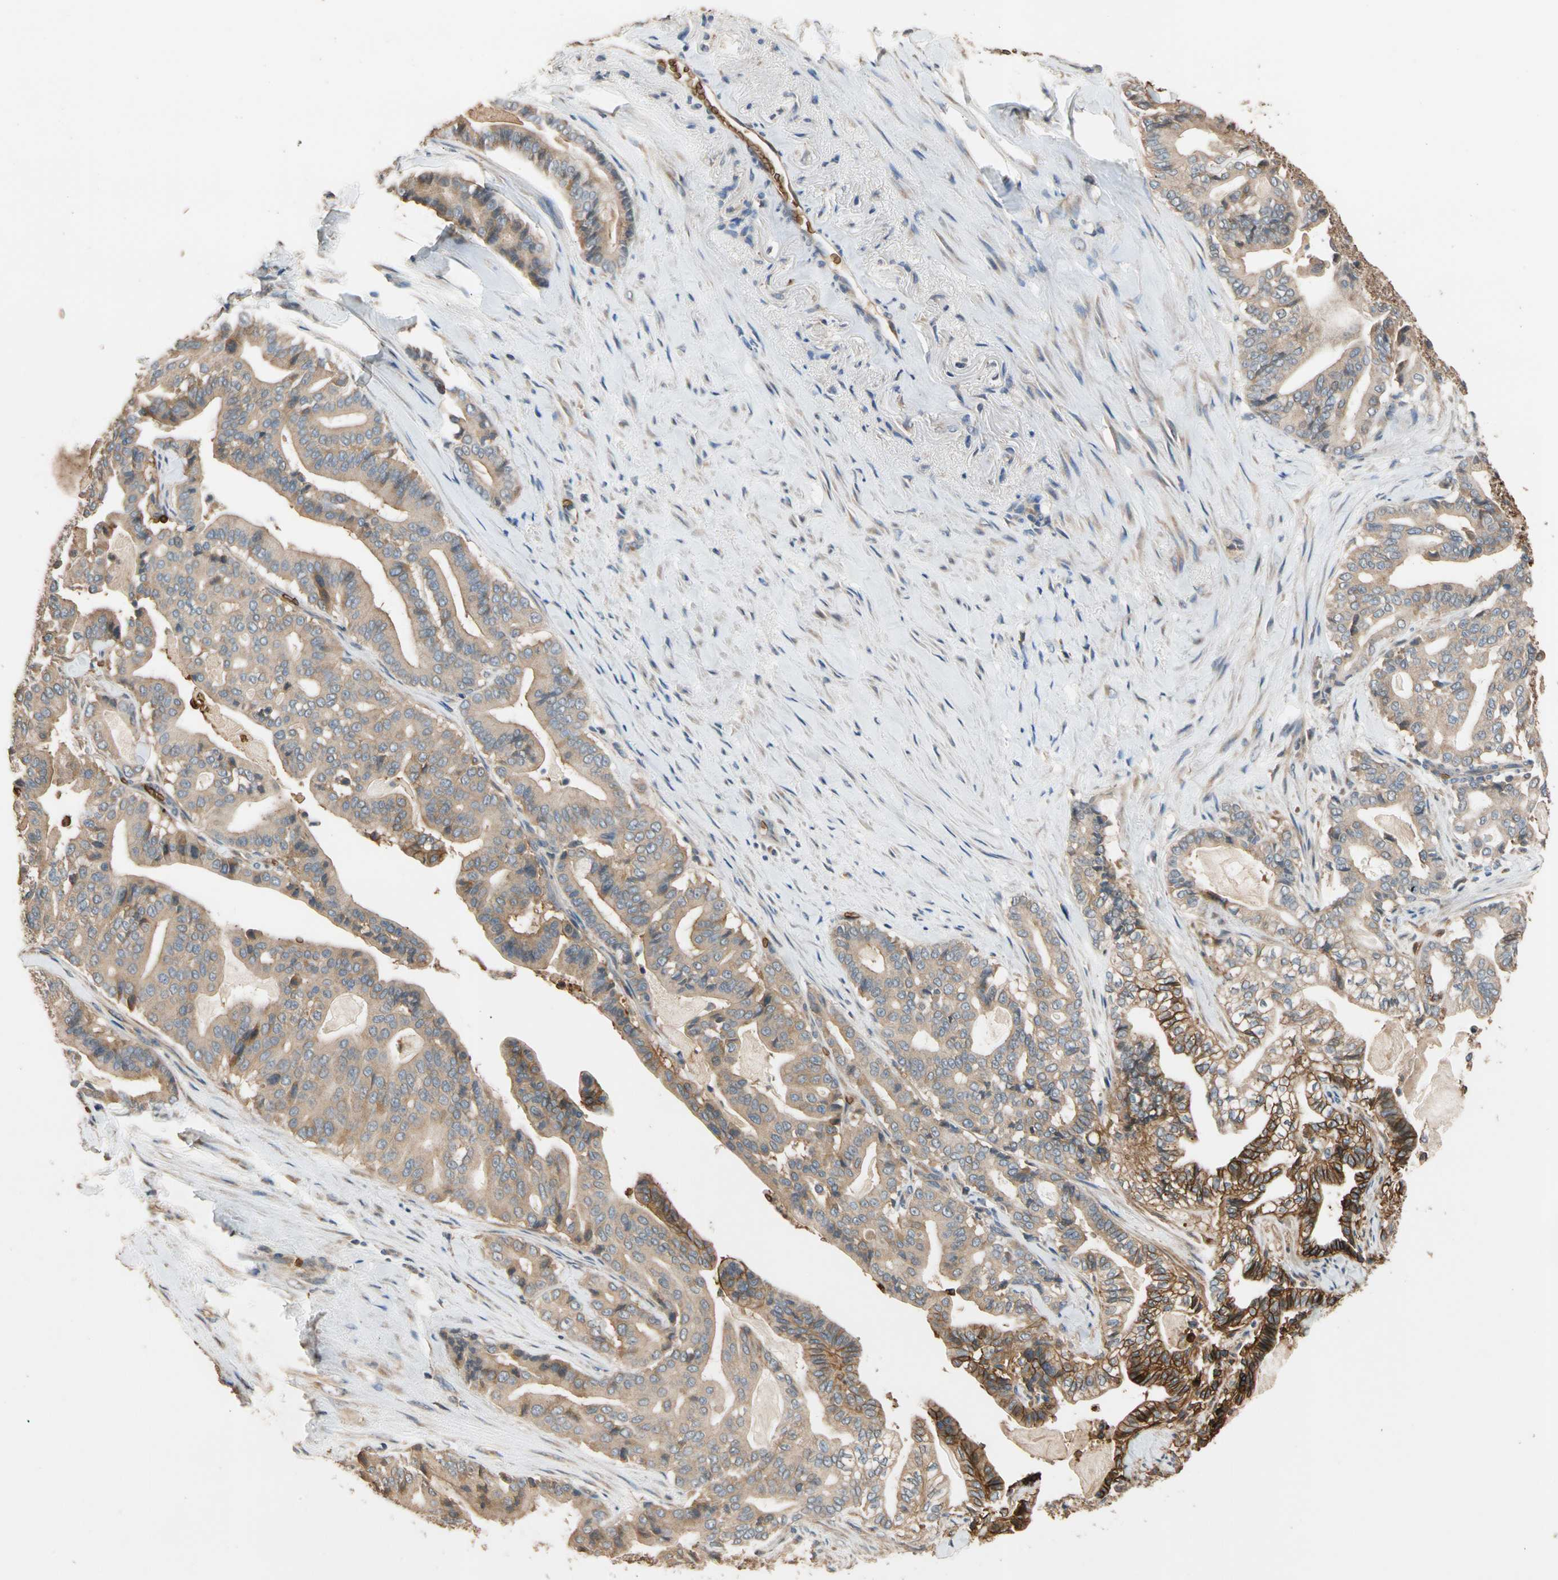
{"staining": {"intensity": "moderate", "quantity": "25%-75%", "location": "cytoplasmic/membranous"}, "tissue": "pancreatic cancer", "cell_type": "Tumor cells", "image_type": "cancer", "snomed": [{"axis": "morphology", "description": "Adenocarcinoma, NOS"}, {"axis": "topography", "description": "Pancreas"}], "caption": "A micrograph of human pancreatic adenocarcinoma stained for a protein exhibits moderate cytoplasmic/membranous brown staining in tumor cells. The protein is shown in brown color, while the nuclei are stained blue.", "gene": "RIOK2", "patient": {"sex": "male", "age": 63}}